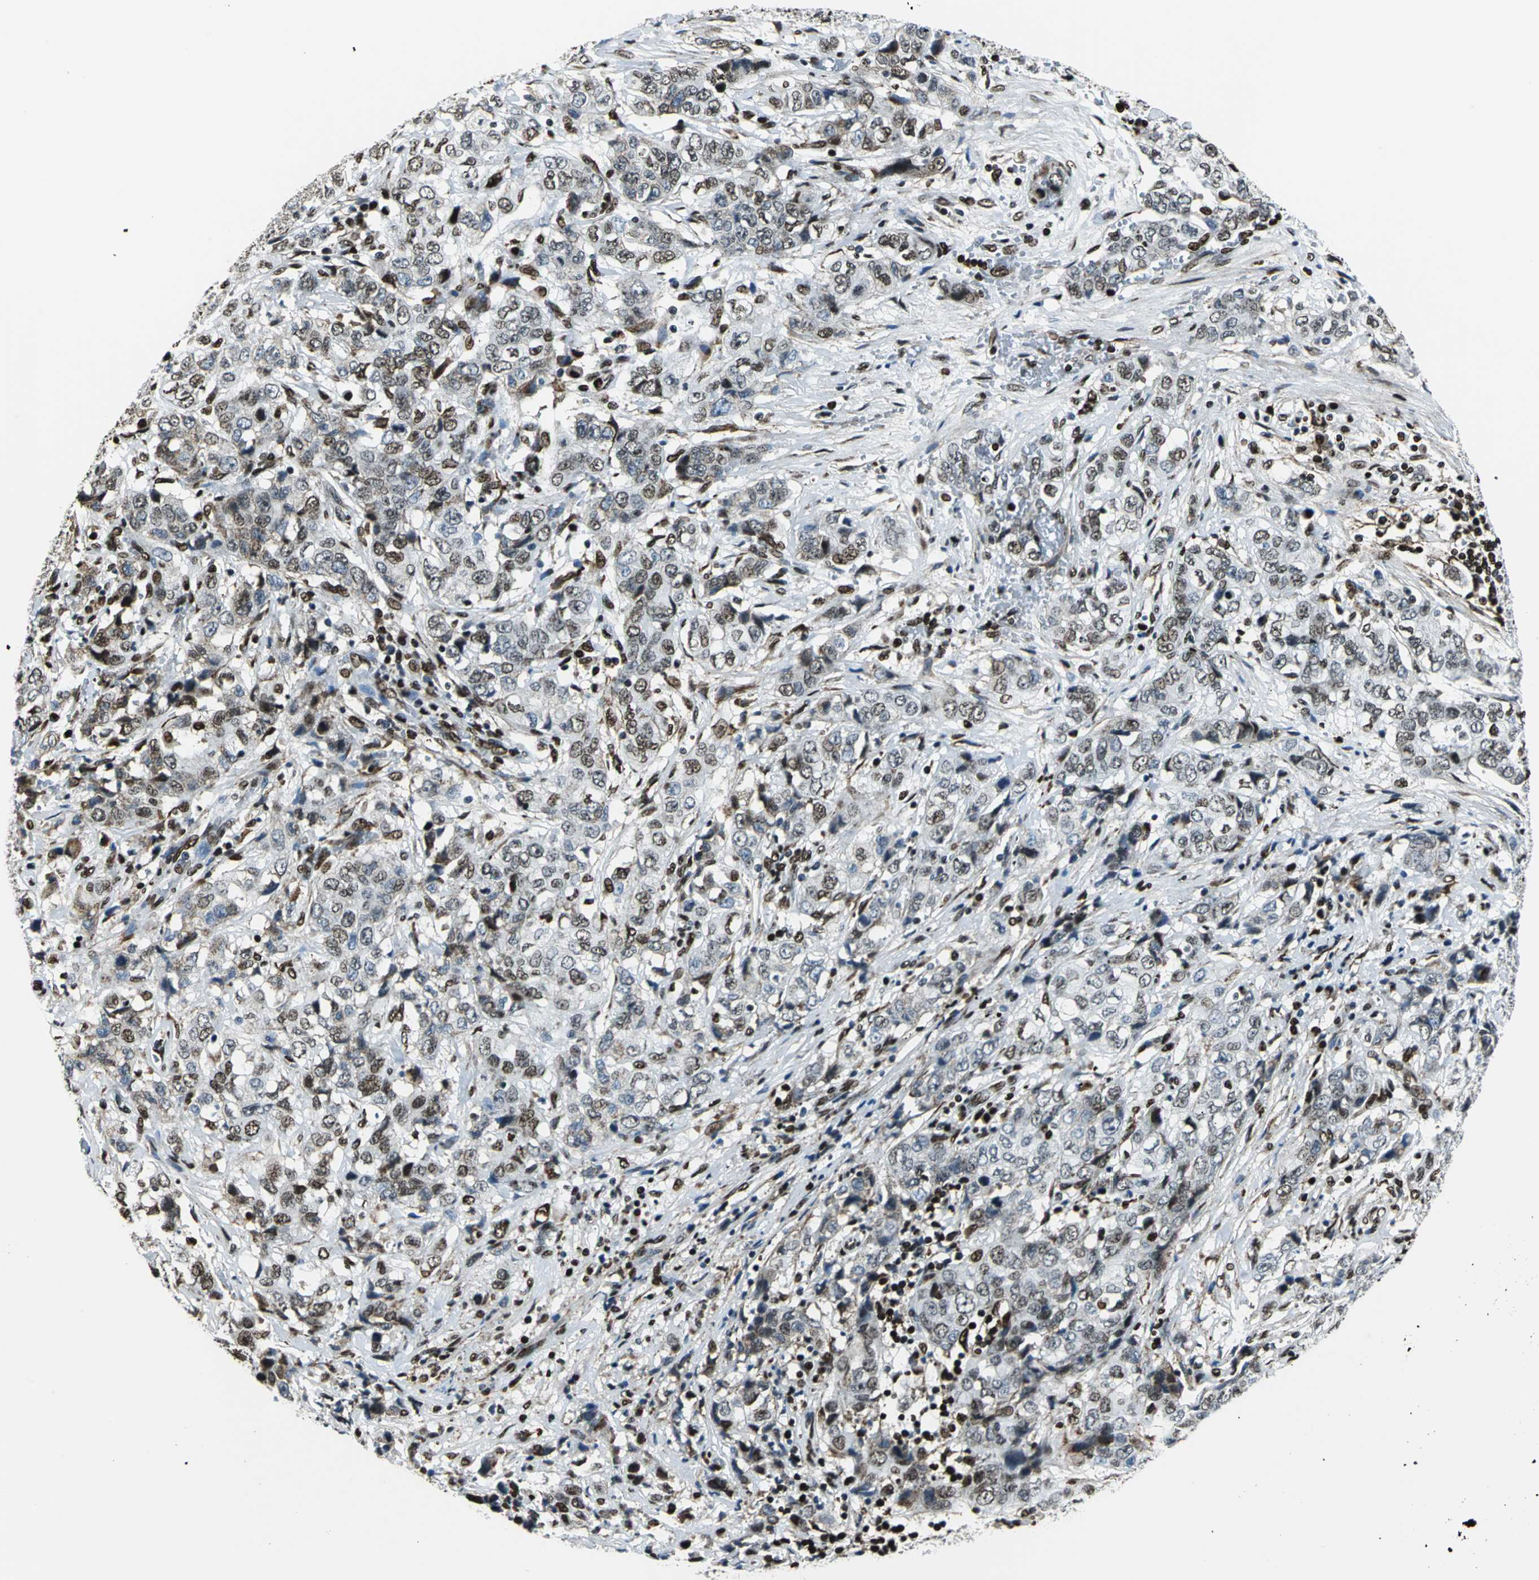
{"staining": {"intensity": "moderate", "quantity": ">75%", "location": "nuclear"}, "tissue": "stomach cancer", "cell_type": "Tumor cells", "image_type": "cancer", "snomed": [{"axis": "morphology", "description": "Adenocarcinoma, NOS"}, {"axis": "topography", "description": "Stomach"}], "caption": "Stomach cancer was stained to show a protein in brown. There is medium levels of moderate nuclear positivity in approximately >75% of tumor cells. (DAB (3,3'-diaminobenzidine) IHC with brightfield microscopy, high magnification).", "gene": "APEX1", "patient": {"sex": "male", "age": 48}}